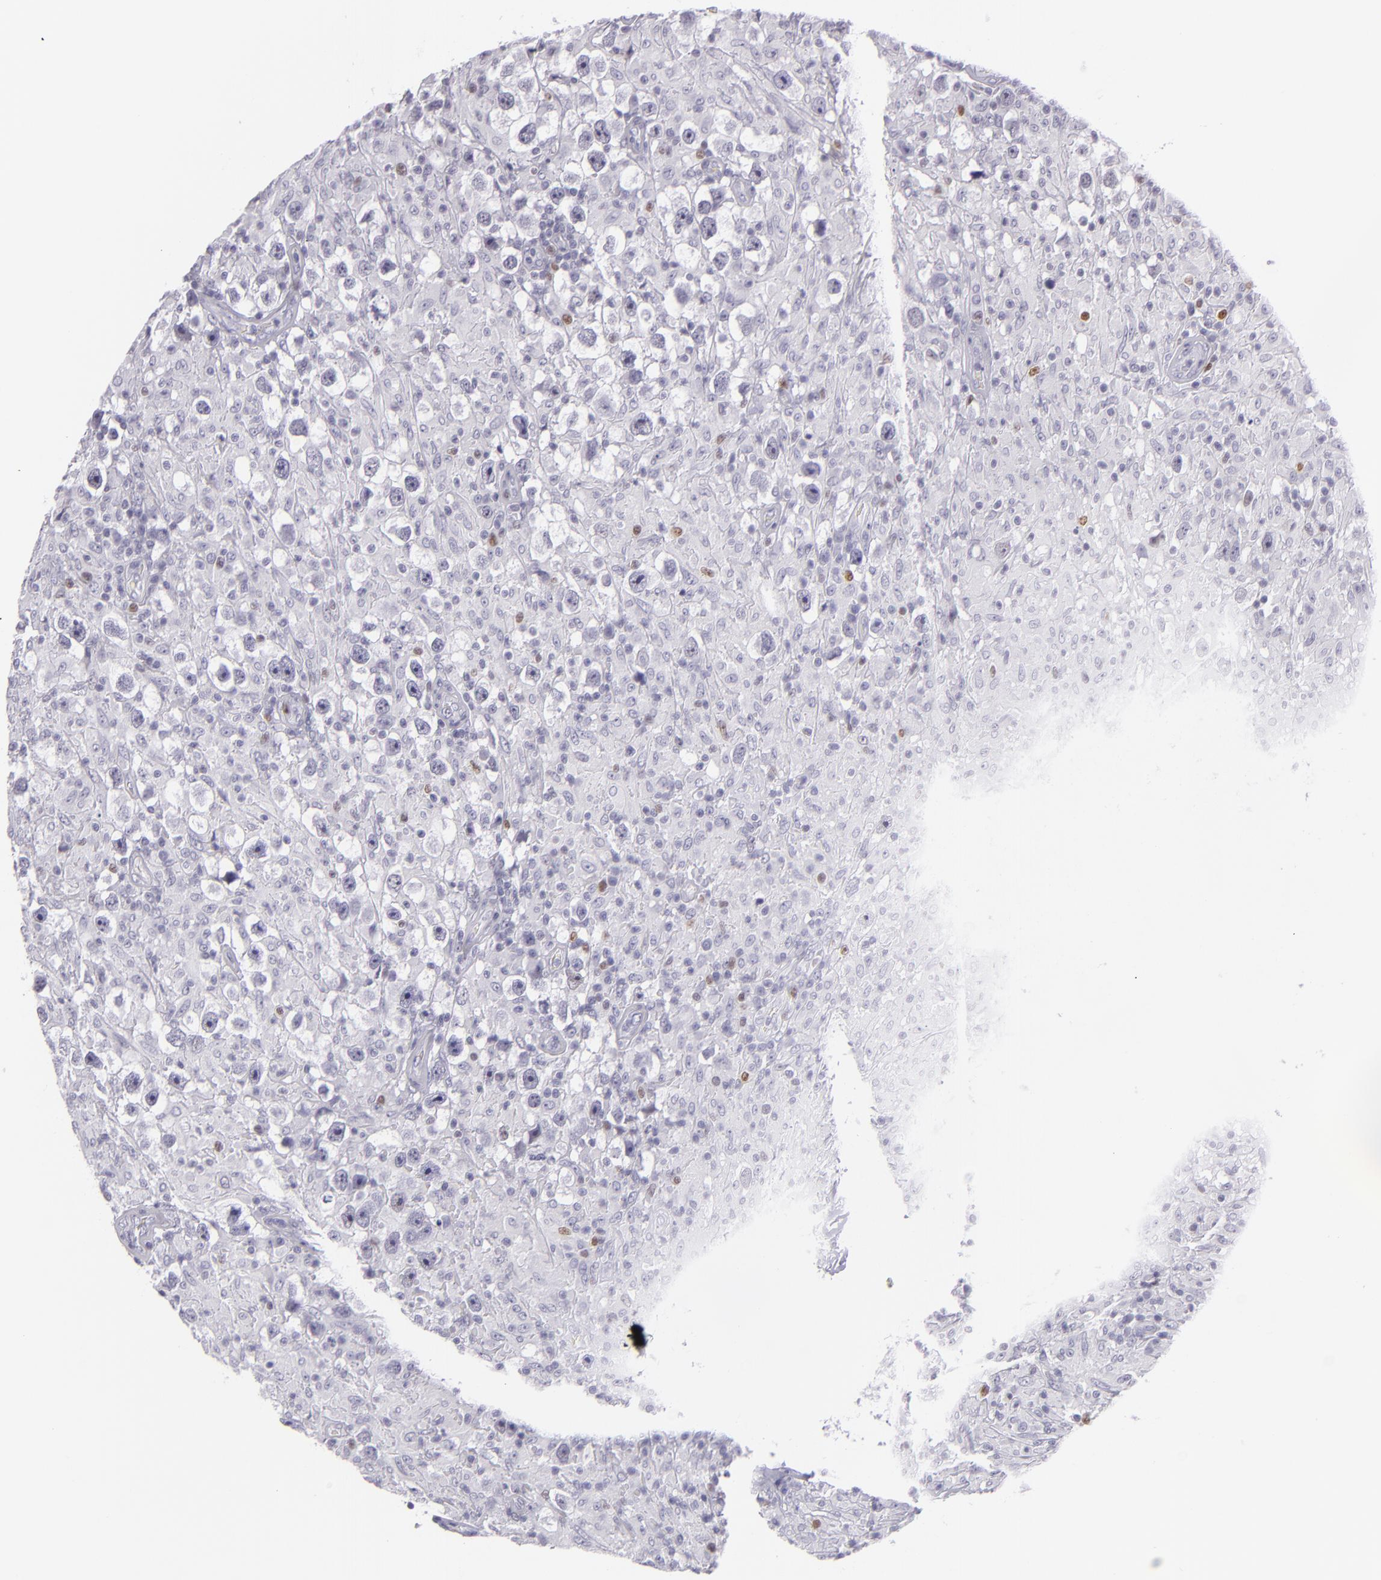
{"staining": {"intensity": "negative", "quantity": "none", "location": "none"}, "tissue": "testis cancer", "cell_type": "Tumor cells", "image_type": "cancer", "snomed": [{"axis": "morphology", "description": "Seminoma, NOS"}, {"axis": "topography", "description": "Testis"}], "caption": "This is an immunohistochemistry micrograph of testis cancer (seminoma). There is no expression in tumor cells.", "gene": "MCM3", "patient": {"sex": "male", "age": 34}}